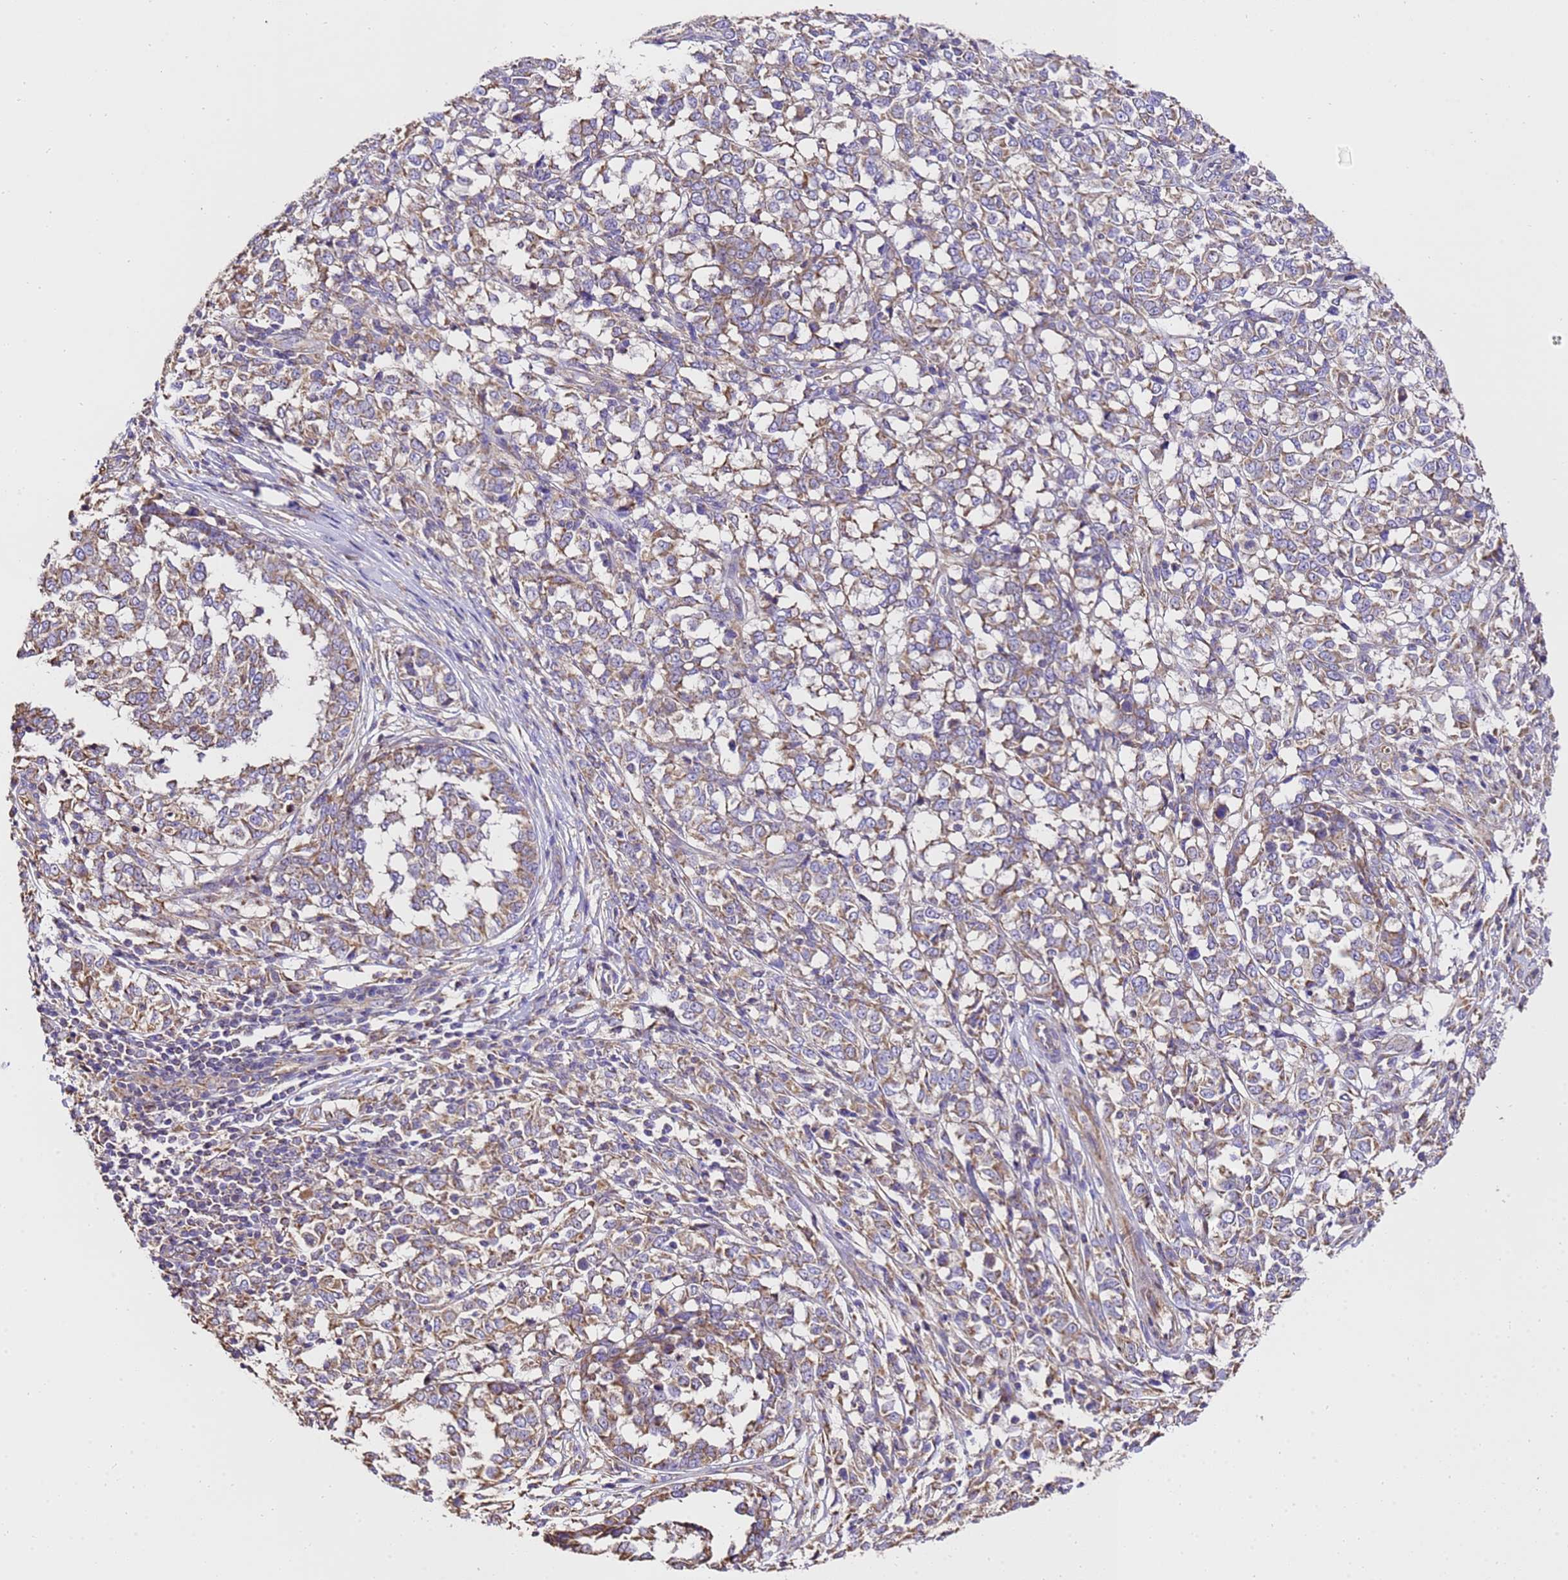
{"staining": {"intensity": "moderate", "quantity": "25%-75%", "location": "cytoplasmic/membranous"}, "tissue": "melanoma", "cell_type": "Tumor cells", "image_type": "cancer", "snomed": [{"axis": "morphology", "description": "Malignant melanoma, NOS"}, {"axis": "topography", "description": "Skin"}], "caption": "DAB immunohistochemical staining of melanoma displays moderate cytoplasmic/membranous protein expression in about 25%-75% of tumor cells. (Stains: DAB (3,3'-diaminobenzidine) in brown, nuclei in blue, Microscopy: brightfield microscopy at high magnification).", "gene": "LRRIQ1", "patient": {"sex": "female", "age": 72}}